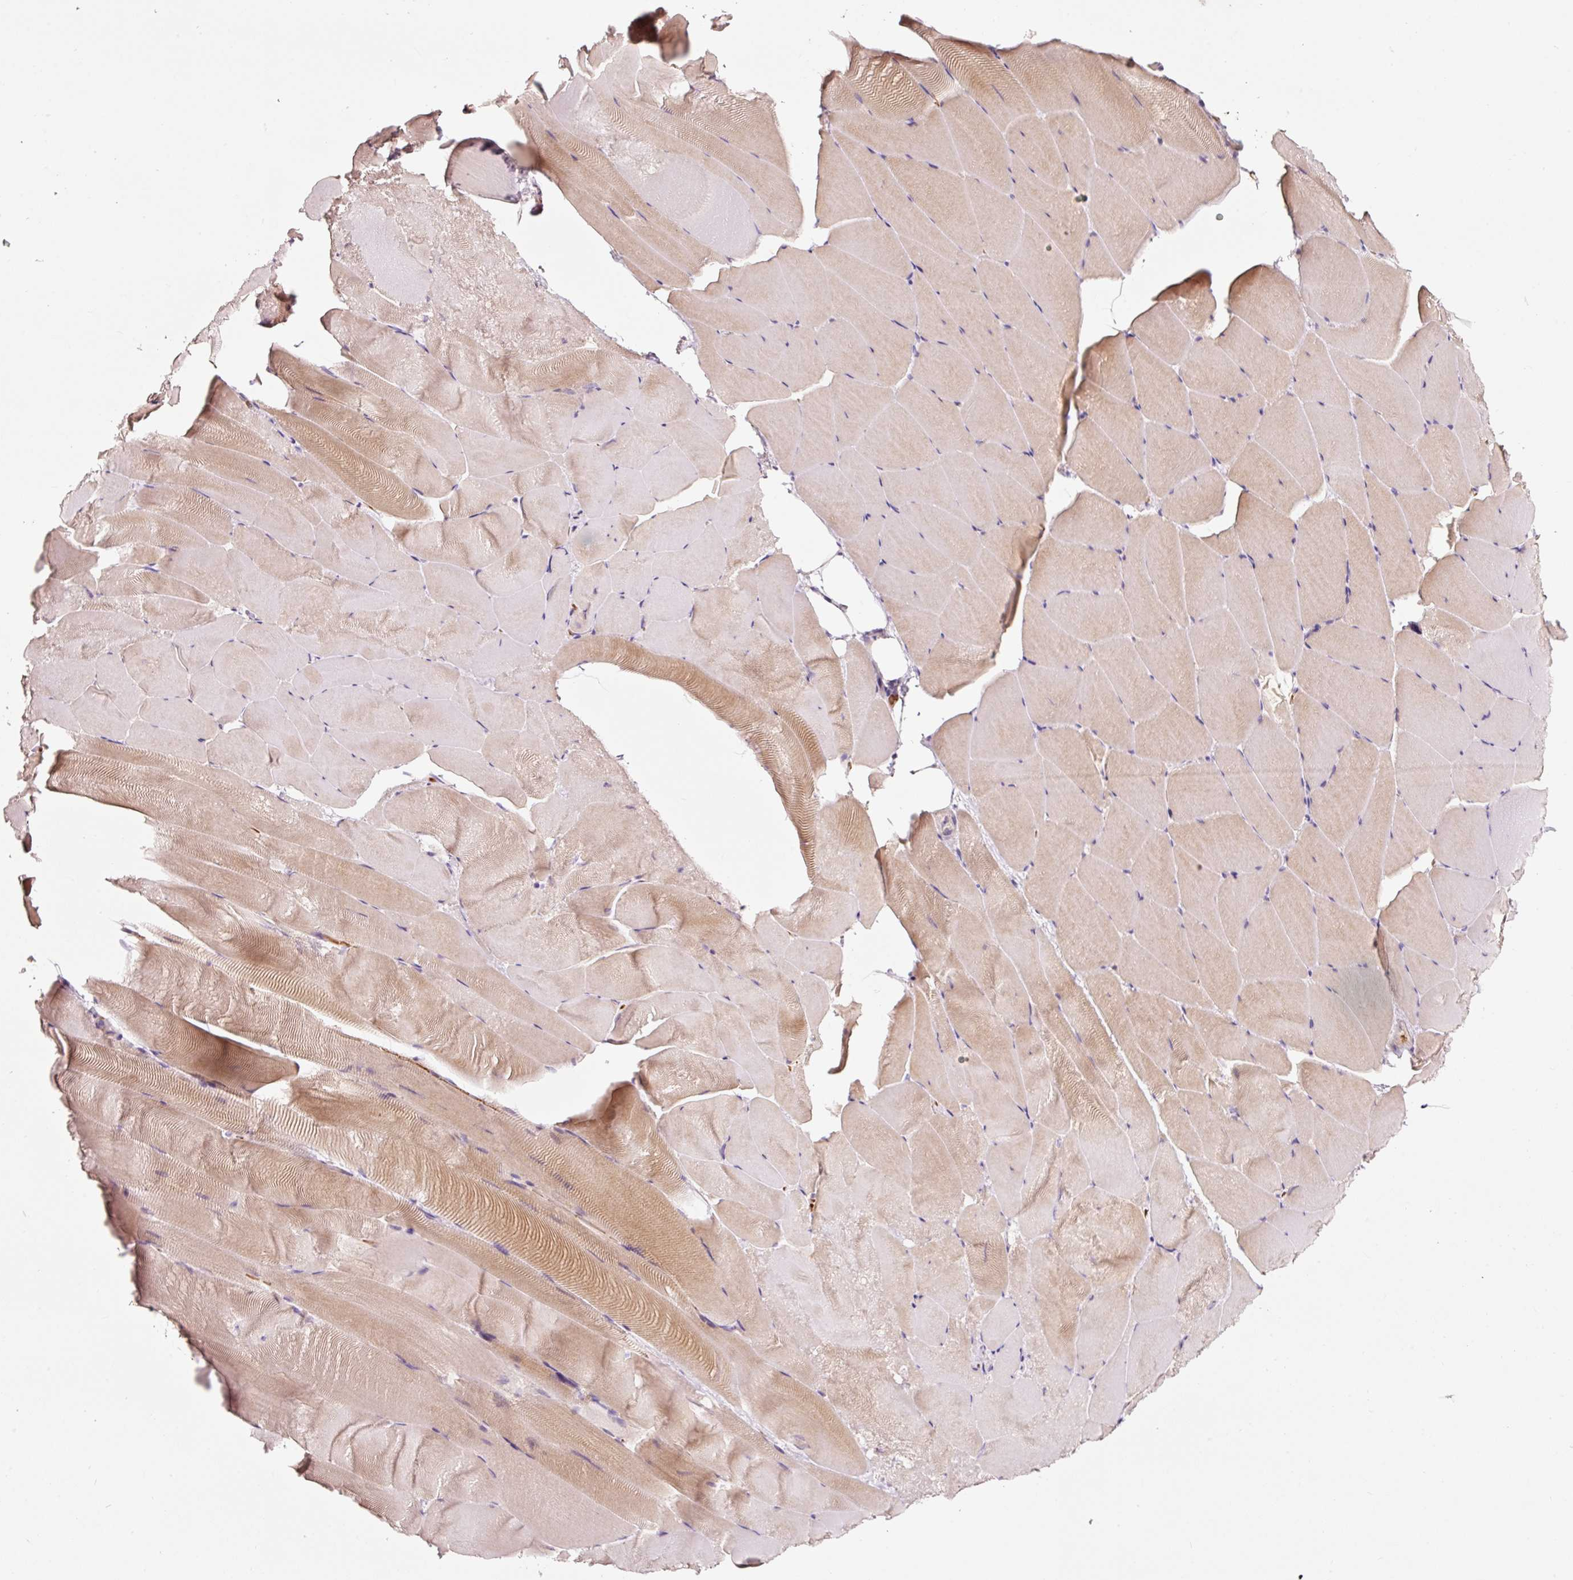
{"staining": {"intensity": "moderate", "quantity": "25%-75%", "location": "cytoplasmic/membranous"}, "tissue": "skeletal muscle", "cell_type": "Myocytes", "image_type": "normal", "snomed": [{"axis": "morphology", "description": "Normal tissue, NOS"}, {"axis": "topography", "description": "Skeletal muscle"}], "caption": "Myocytes reveal medium levels of moderate cytoplasmic/membranous staining in approximately 25%-75% of cells in normal skeletal muscle.", "gene": "LDHAL6B", "patient": {"sex": "female", "age": 64}}